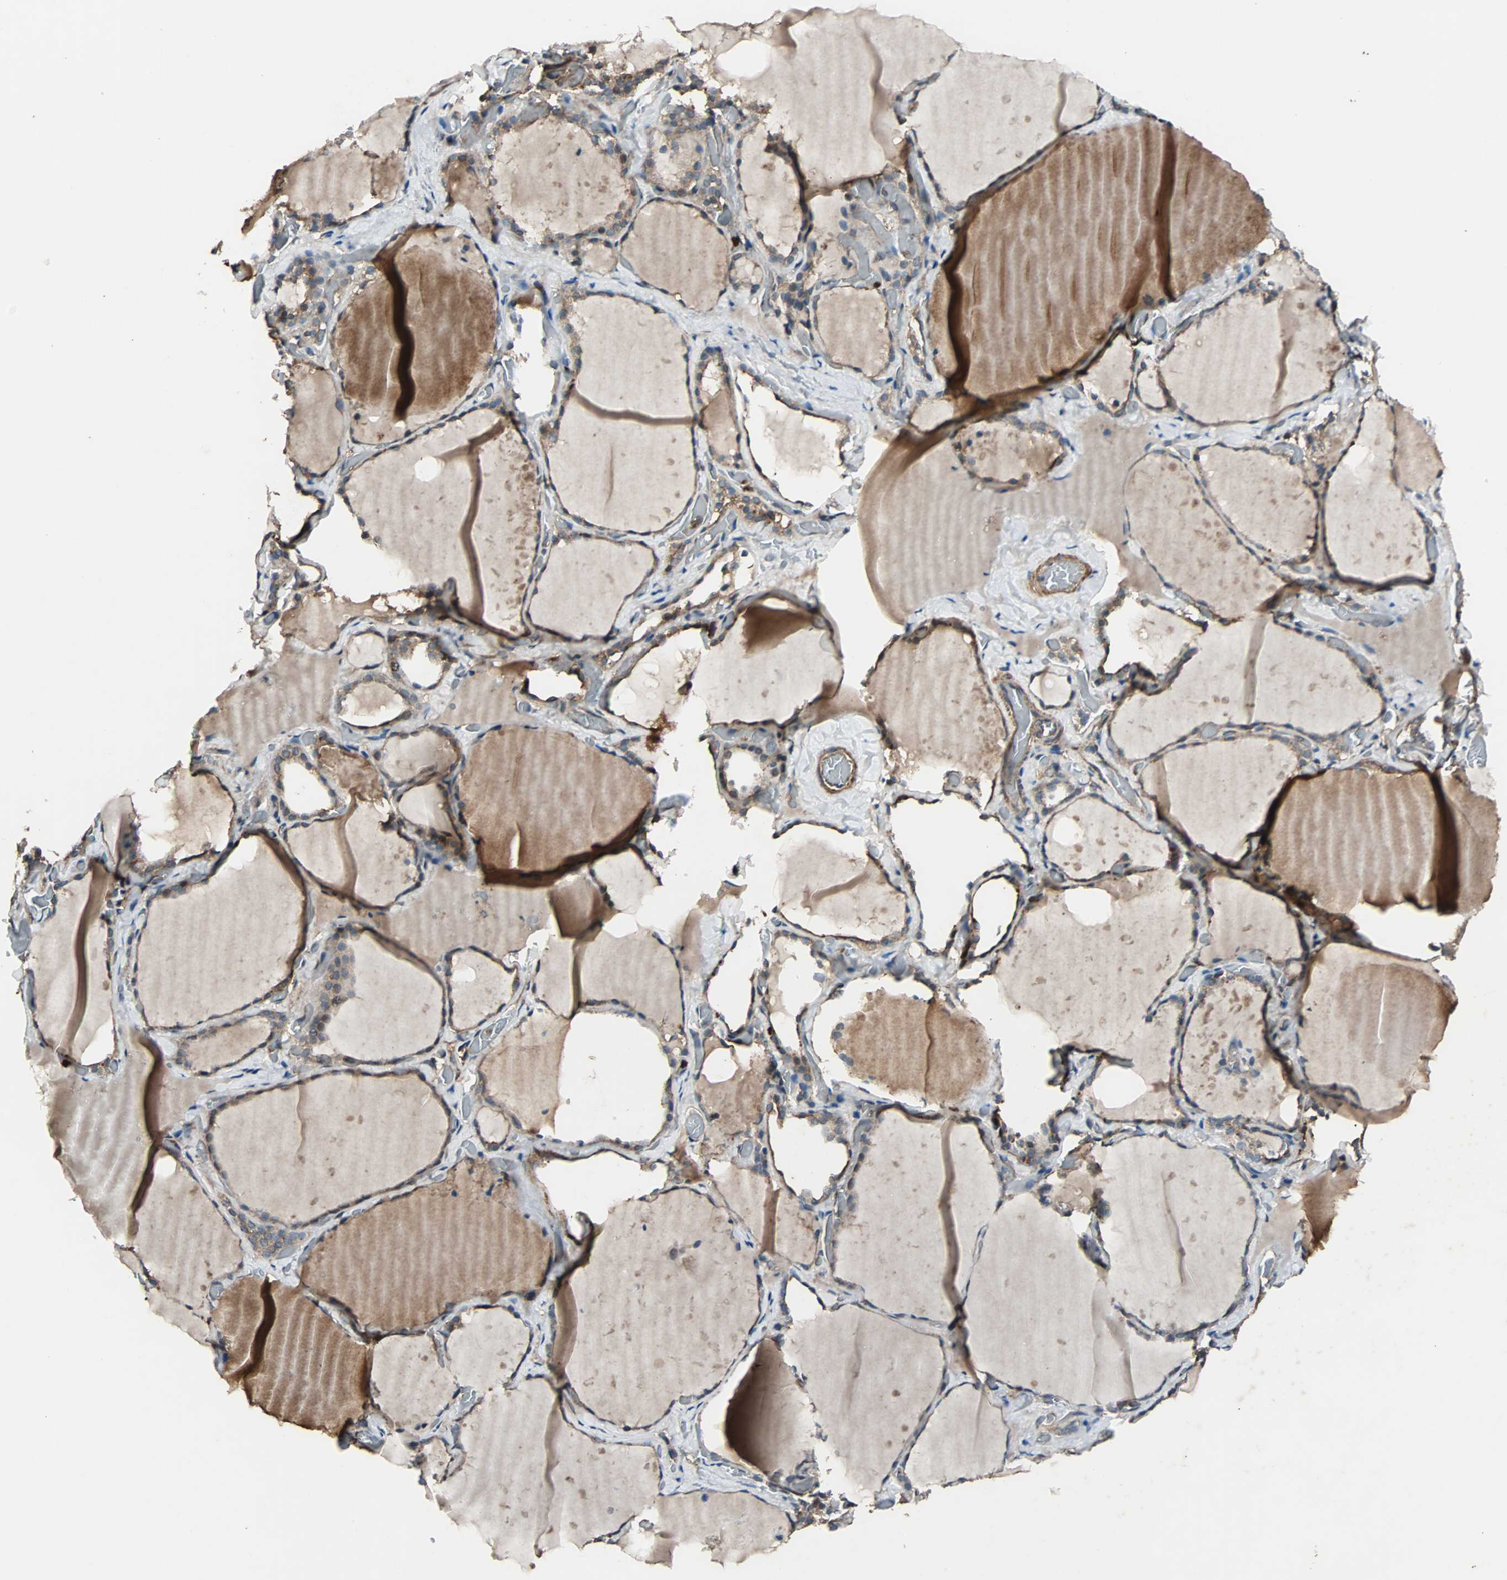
{"staining": {"intensity": "weak", "quantity": ">75%", "location": "cytoplasmic/membranous"}, "tissue": "thyroid gland", "cell_type": "Glandular cells", "image_type": "normal", "snomed": [{"axis": "morphology", "description": "Normal tissue, NOS"}, {"axis": "topography", "description": "Thyroid gland"}], "caption": "A brown stain labels weak cytoplasmic/membranous positivity of a protein in glandular cells of unremarkable human thyroid gland.", "gene": "GCK", "patient": {"sex": "female", "age": 22}}